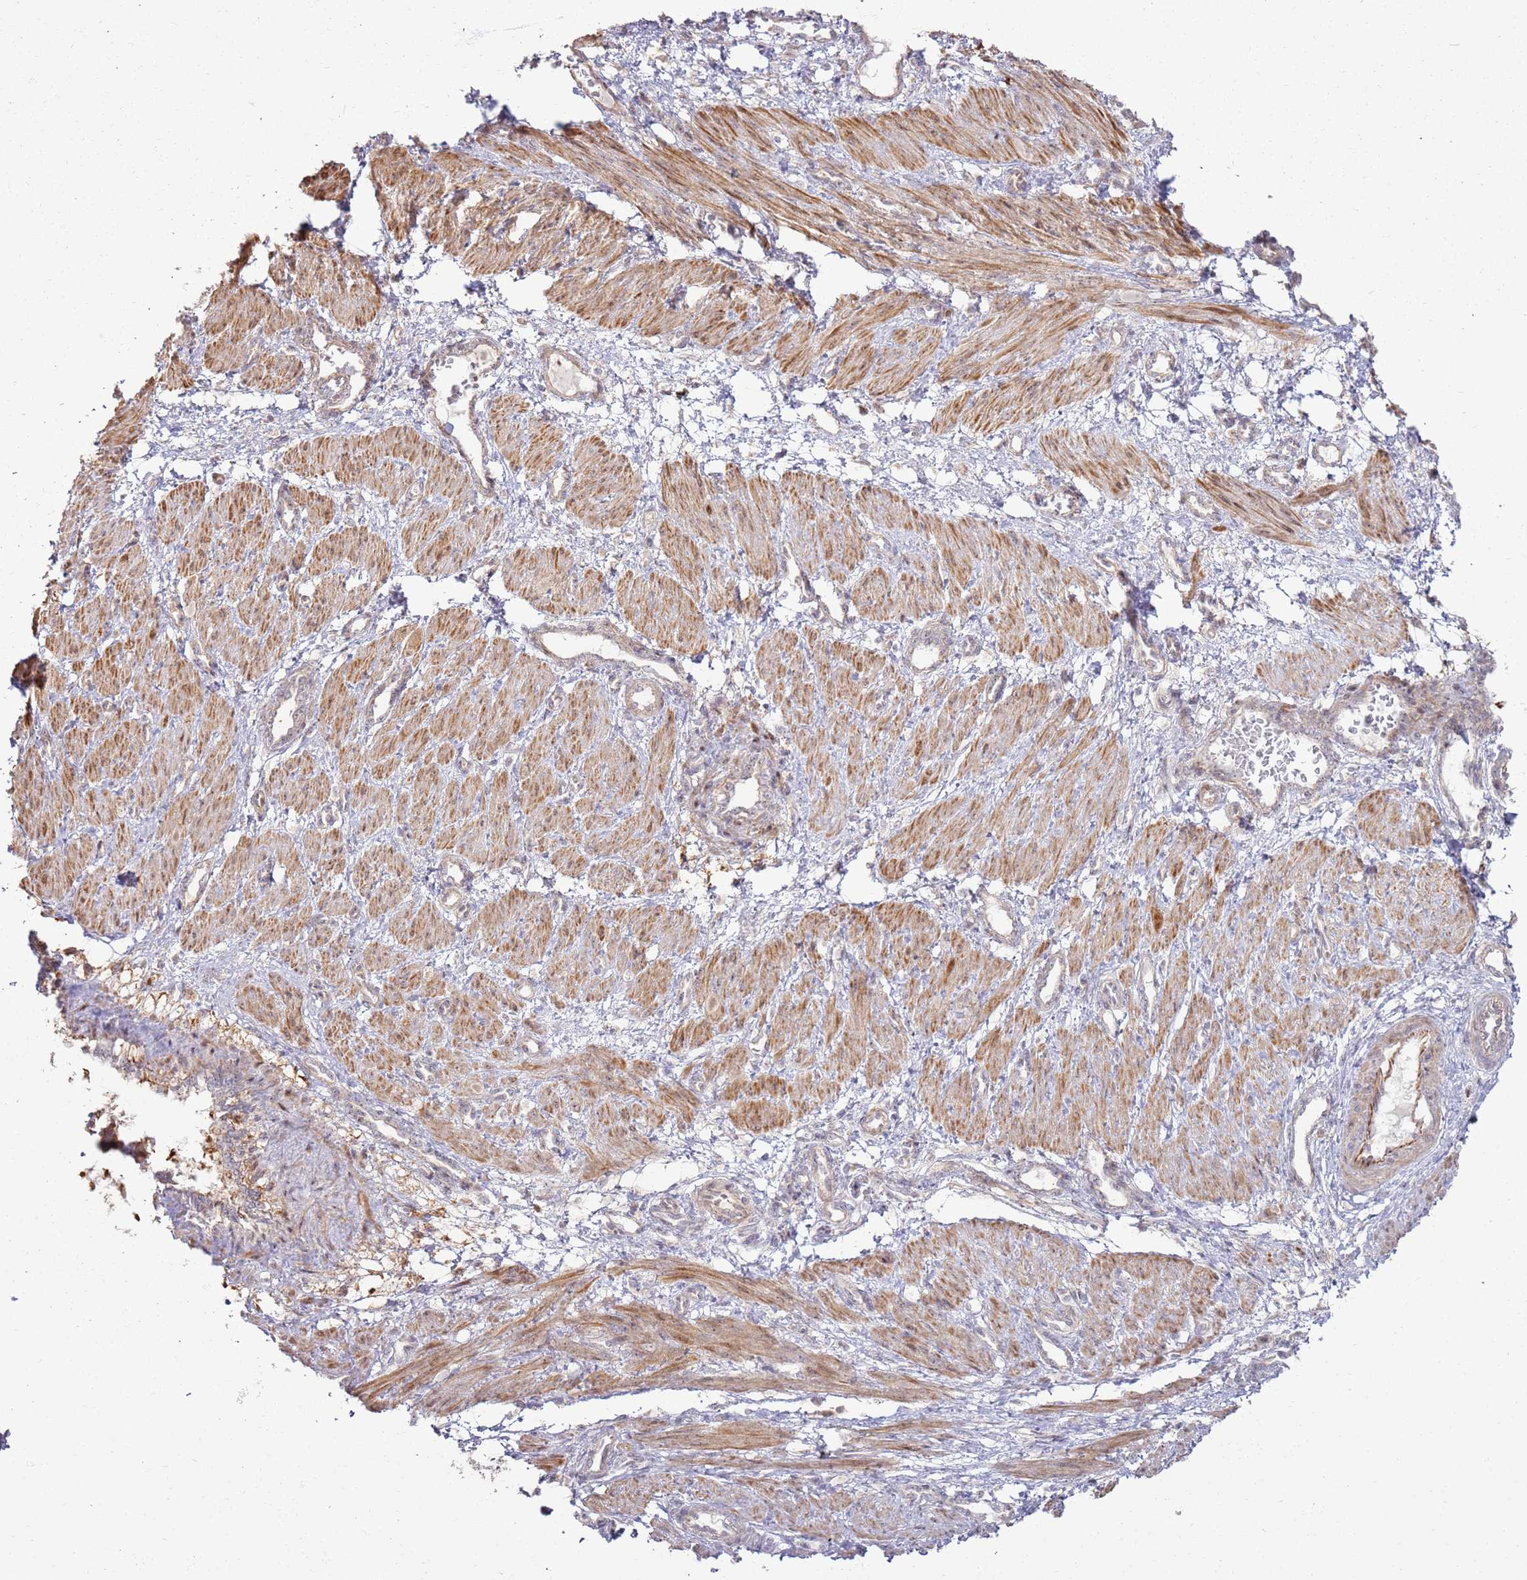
{"staining": {"intensity": "moderate", "quantity": ">75%", "location": "cytoplasmic/membranous"}, "tissue": "smooth muscle", "cell_type": "Smooth muscle cells", "image_type": "normal", "snomed": [{"axis": "morphology", "description": "Normal tissue, NOS"}, {"axis": "topography", "description": "Endometrium"}], "caption": "Protein staining reveals moderate cytoplasmic/membranous positivity in about >75% of smooth muscle cells in normal smooth muscle.", "gene": "CNPY1", "patient": {"sex": "female", "age": 33}}